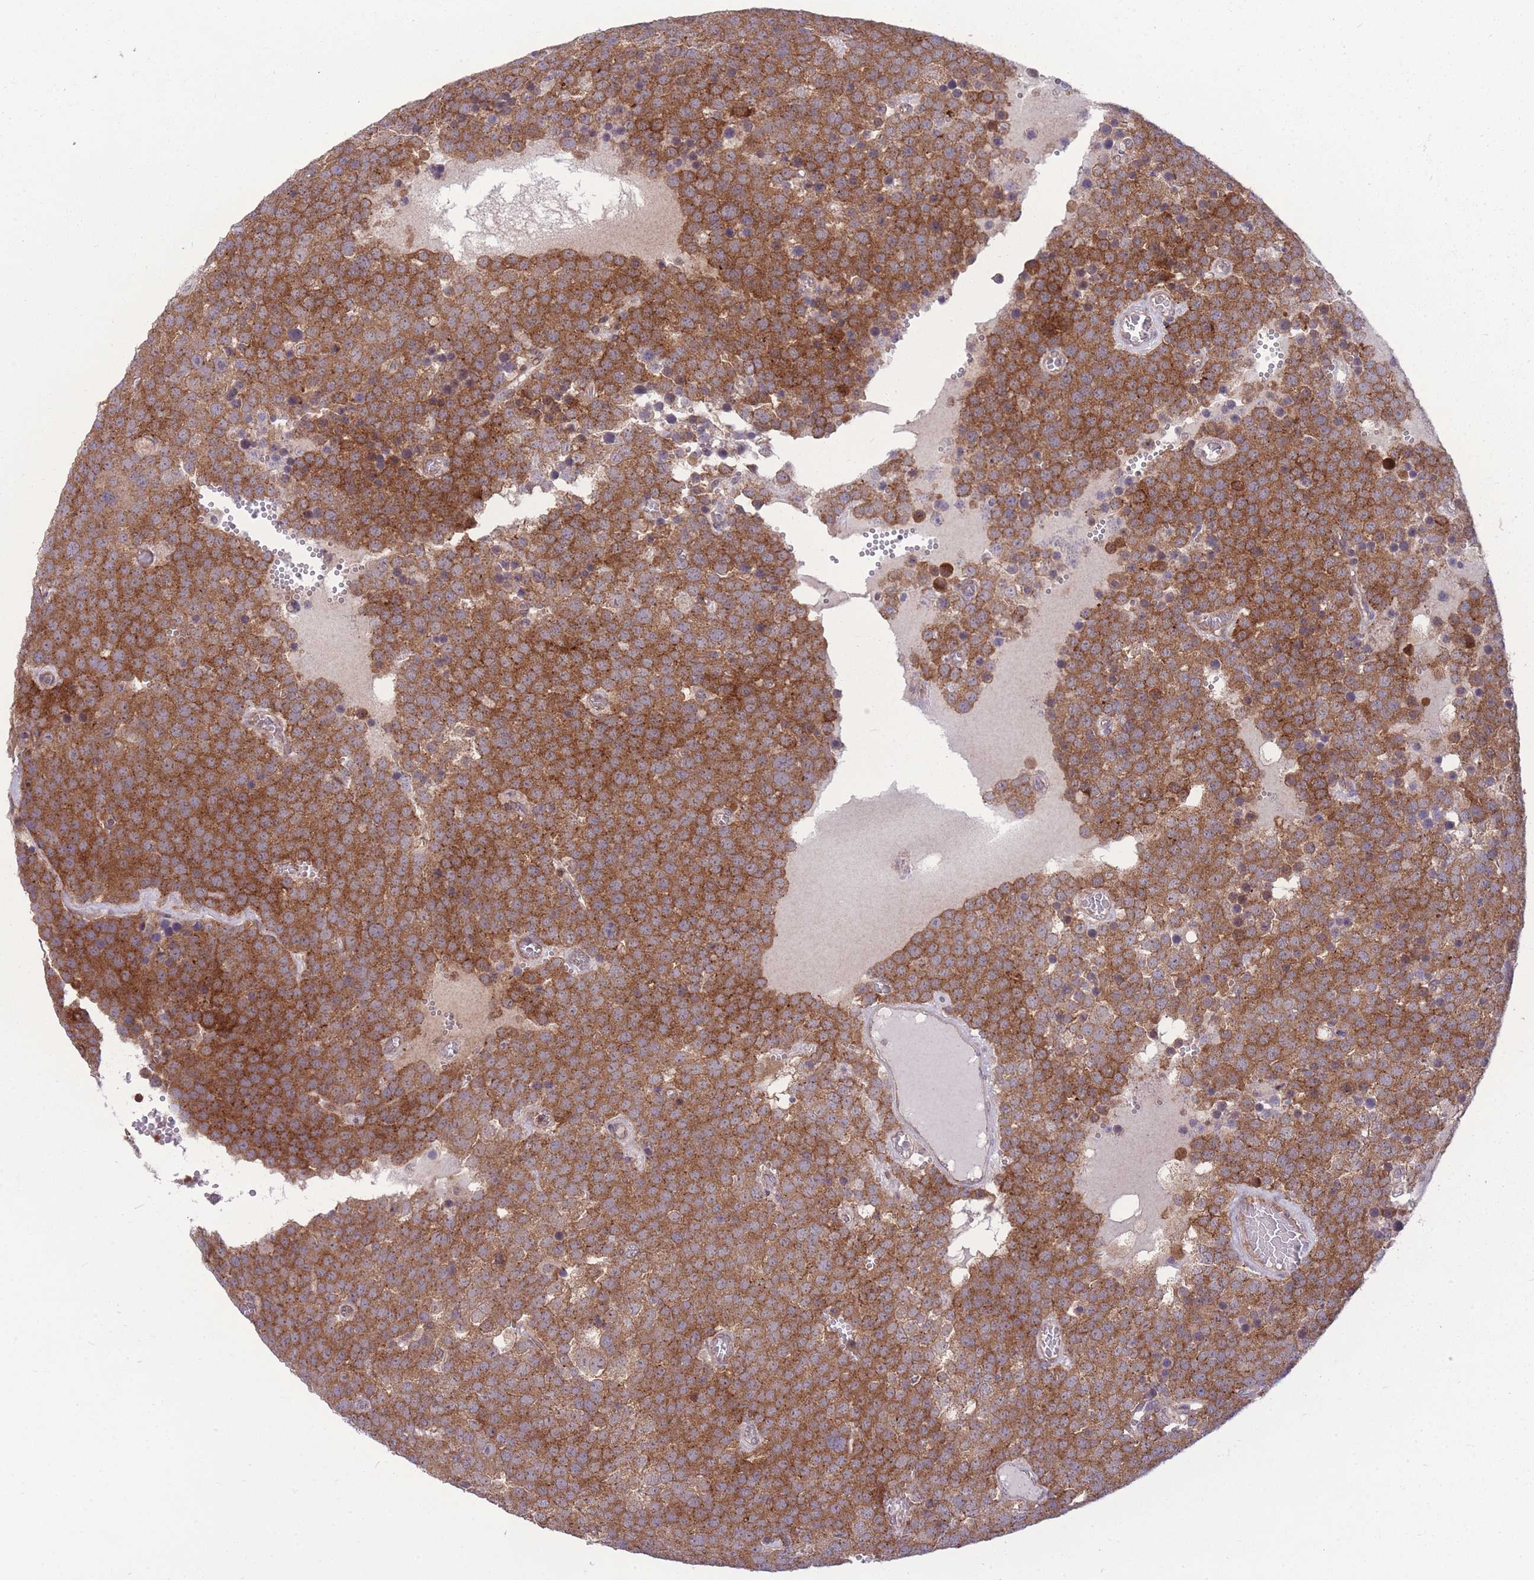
{"staining": {"intensity": "strong", "quantity": ">75%", "location": "cytoplasmic/membranous"}, "tissue": "testis cancer", "cell_type": "Tumor cells", "image_type": "cancer", "snomed": [{"axis": "morphology", "description": "Normal tissue, NOS"}, {"axis": "morphology", "description": "Seminoma, NOS"}, {"axis": "topography", "description": "Testis"}], "caption": "A micrograph of testis seminoma stained for a protein exhibits strong cytoplasmic/membranous brown staining in tumor cells.", "gene": "RIC8A", "patient": {"sex": "male", "age": 71}}